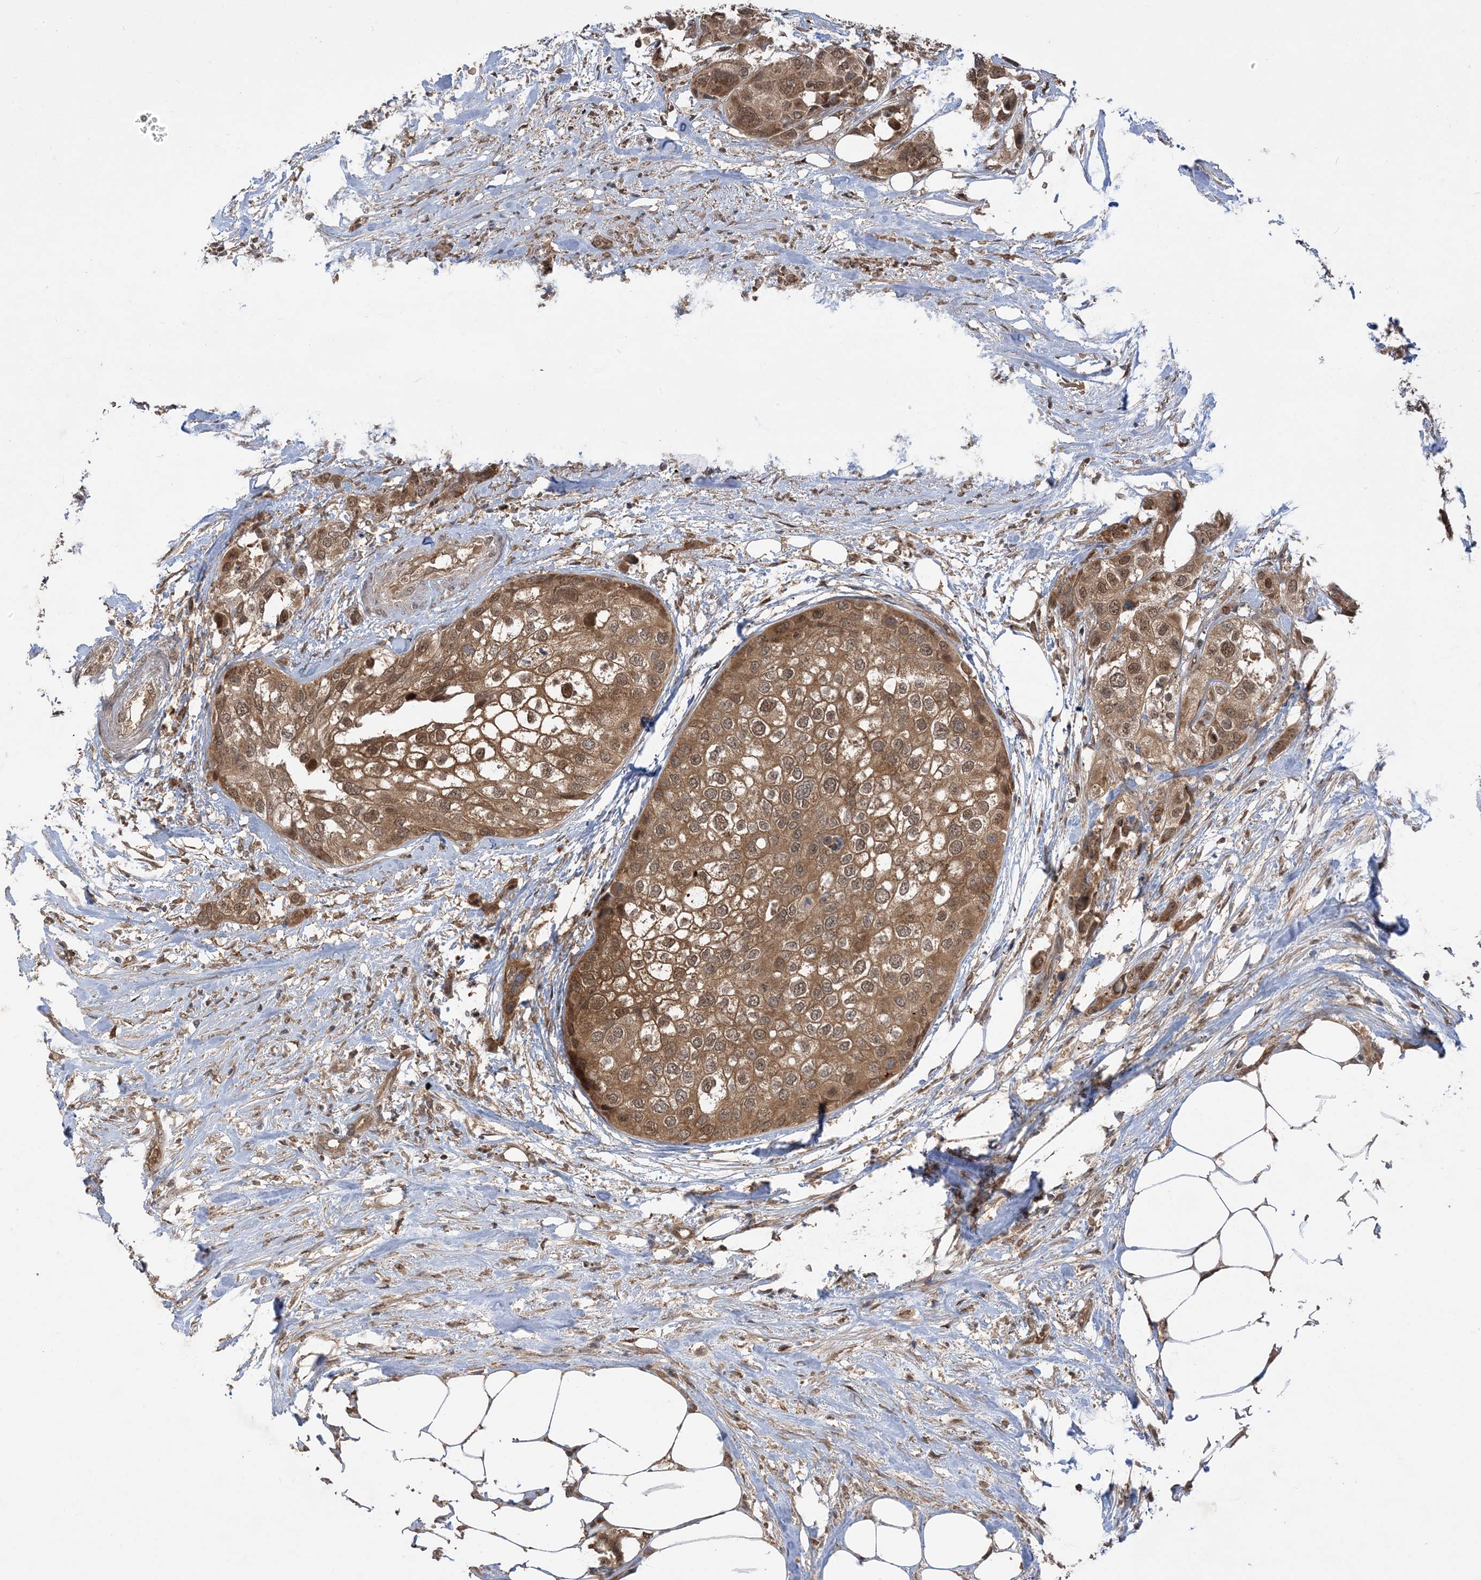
{"staining": {"intensity": "moderate", "quantity": ">75%", "location": "cytoplasmic/membranous,nuclear"}, "tissue": "urothelial cancer", "cell_type": "Tumor cells", "image_type": "cancer", "snomed": [{"axis": "morphology", "description": "Urothelial carcinoma, High grade"}, {"axis": "topography", "description": "Urinary bladder"}], "caption": "High-magnification brightfield microscopy of urothelial carcinoma (high-grade) stained with DAB (brown) and counterstained with hematoxylin (blue). tumor cells exhibit moderate cytoplasmic/membranous and nuclear staining is identified in approximately>75% of cells.", "gene": "PUSL1", "patient": {"sex": "male", "age": 64}}